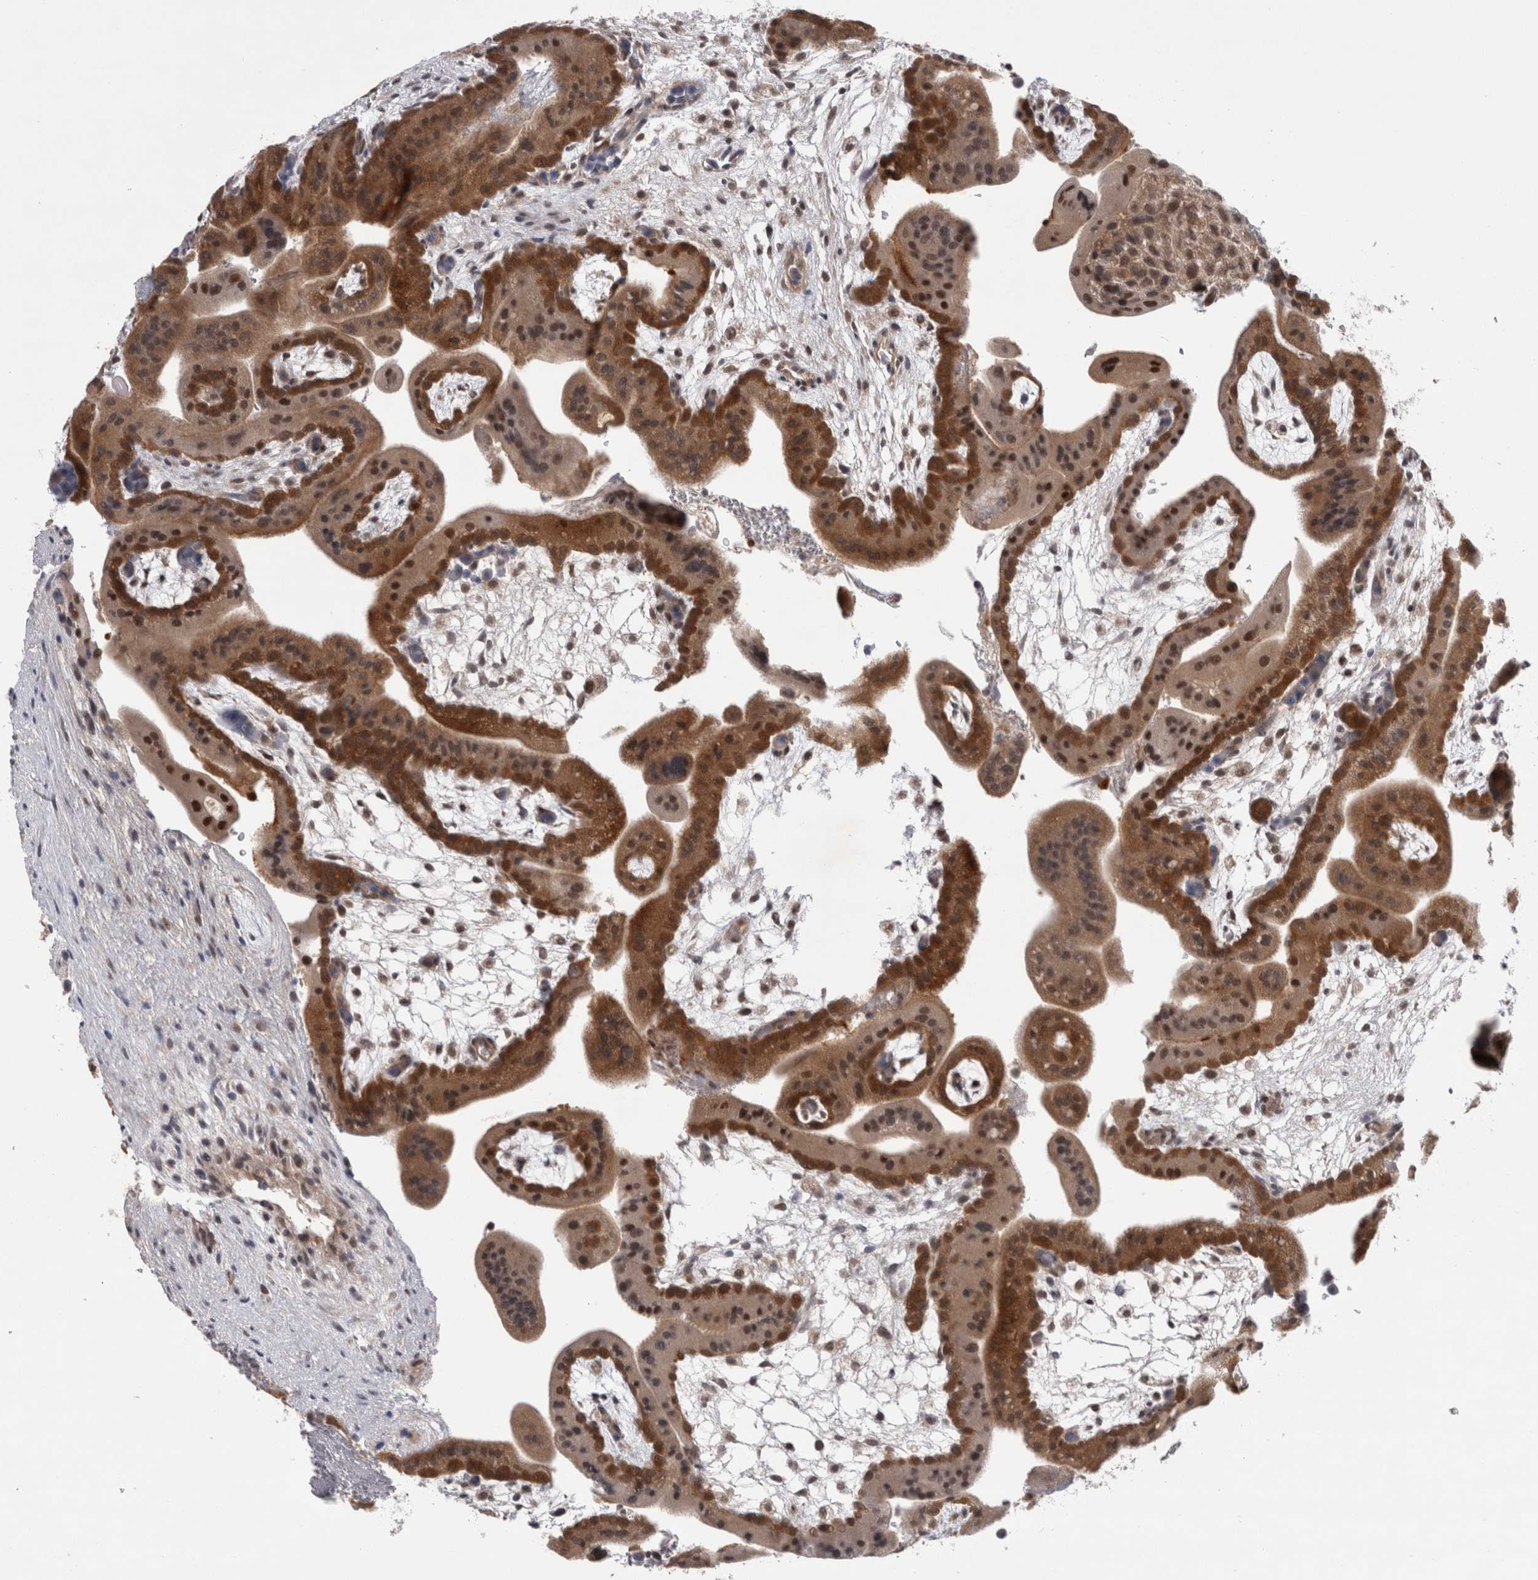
{"staining": {"intensity": "moderate", "quantity": ">75%", "location": "cytoplasmic/membranous,nuclear"}, "tissue": "placenta", "cell_type": "Decidual cells", "image_type": "normal", "snomed": [{"axis": "morphology", "description": "Normal tissue, NOS"}, {"axis": "topography", "description": "Placenta"}], "caption": "This image reveals immunohistochemistry staining of benign human placenta, with medium moderate cytoplasmic/membranous,nuclear expression in about >75% of decidual cells.", "gene": "PSMB2", "patient": {"sex": "female", "age": 35}}